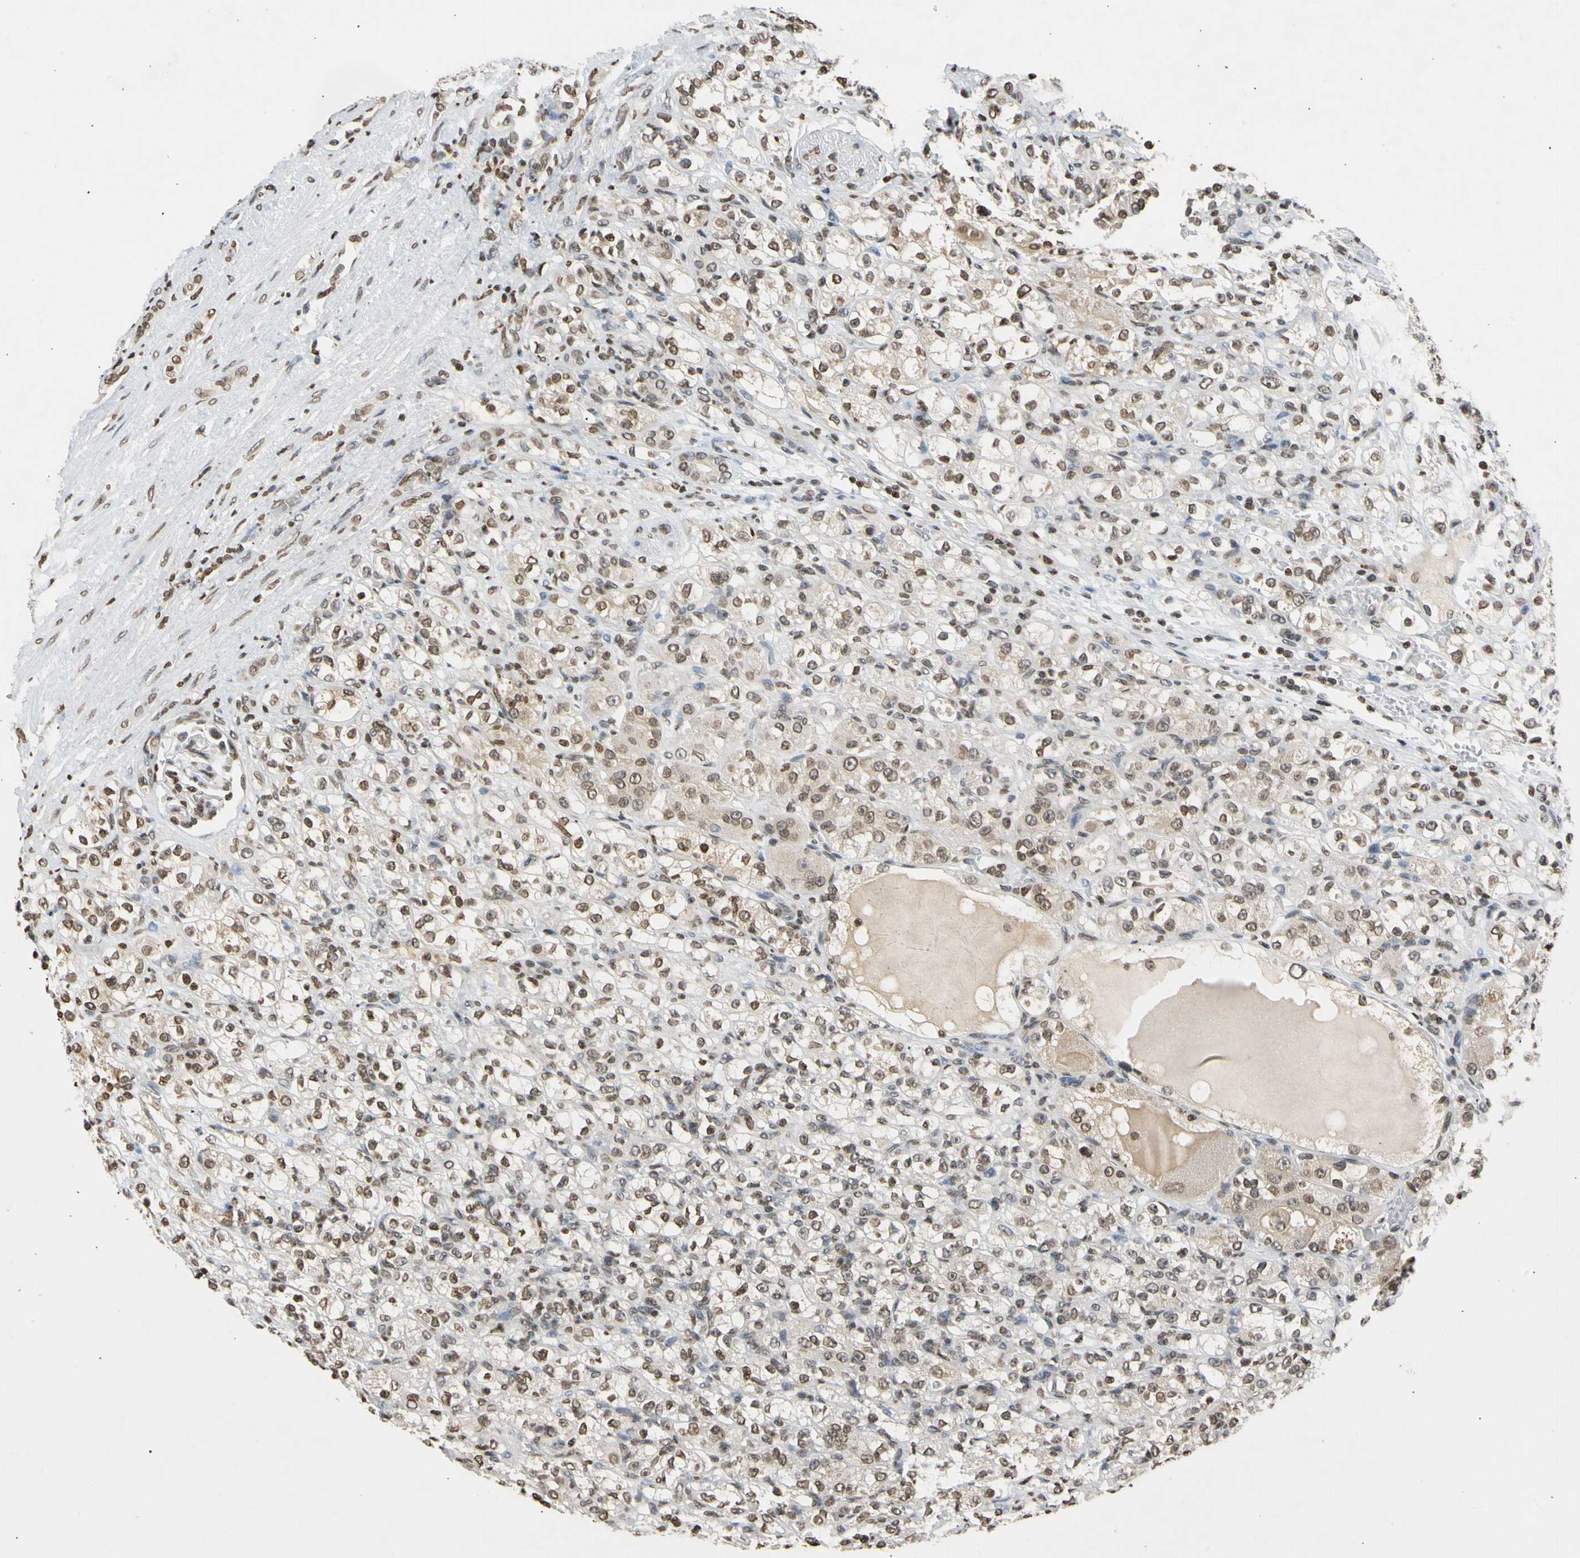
{"staining": {"intensity": "weak", "quantity": "25%-75%", "location": "cytoplasmic/membranous"}, "tissue": "renal cancer", "cell_type": "Tumor cells", "image_type": "cancer", "snomed": [{"axis": "morphology", "description": "Normal tissue, NOS"}, {"axis": "morphology", "description": "Adenocarcinoma, NOS"}, {"axis": "topography", "description": "Kidney"}], "caption": "Brown immunohistochemical staining in adenocarcinoma (renal) displays weak cytoplasmic/membranous positivity in about 25%-75% of tumor cells. (Brightfield microscopy of DAB IHC at high magnification).", "gene": "GPX4", "patient": {"sex": "male", "age": 61}}